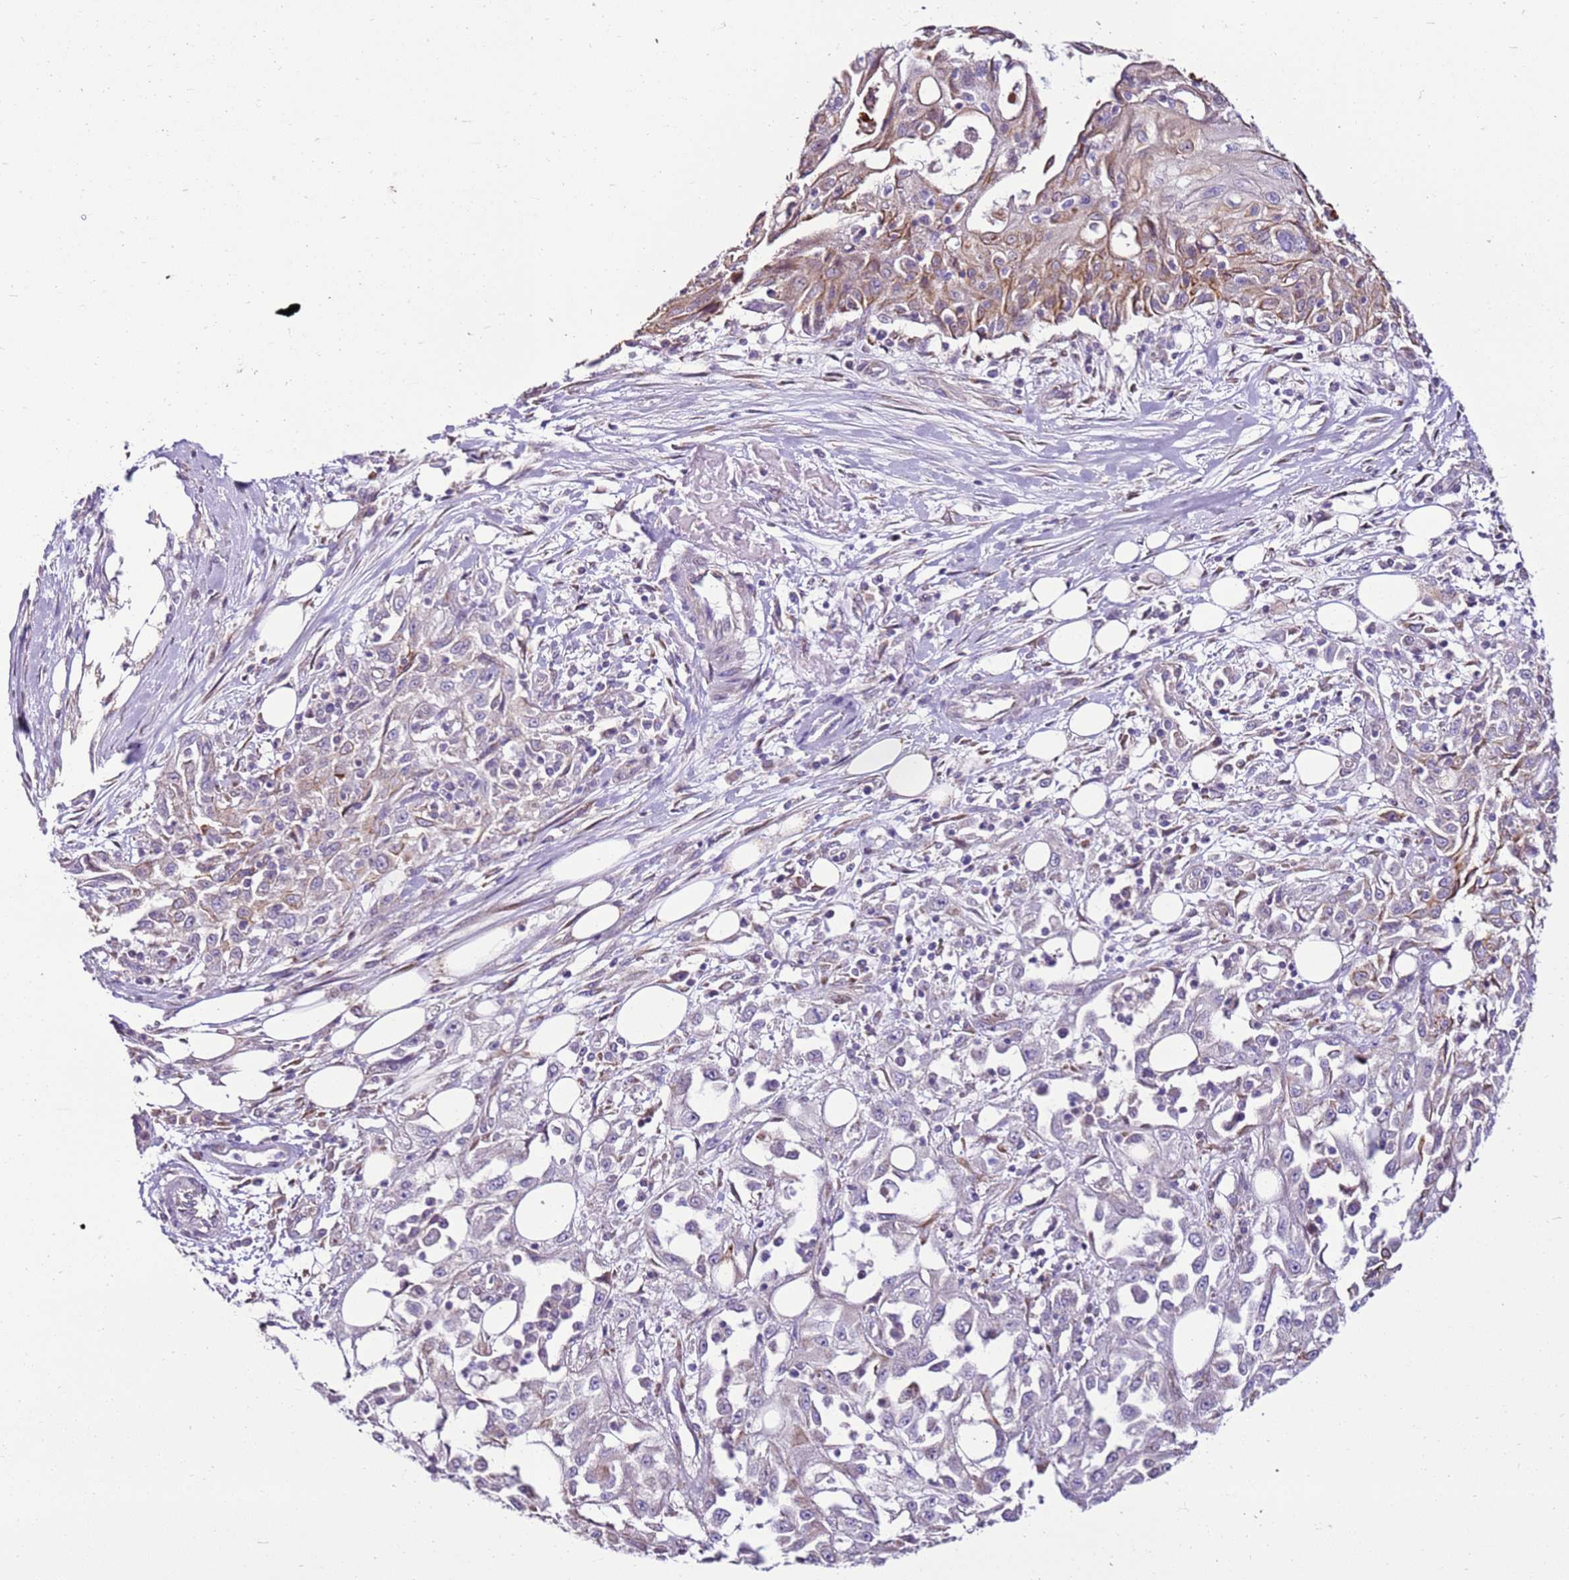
{"staining": {"intensity": "negative", "quantity": "none", "location": "none"}, "tissue": "skin cancer", "cell_type": "Tumor cells", "image_type": "cancer", "snomed": [{"axis": "morphology", "description": "Squamous cell carcinoma, NOS"}, {"axis": "morphology", "description": "Squamous cell carcinoma, metastatic, NOS"}, {"axis": "topography", "description": "Skin"}, {"axis": "topography", "description": "Lymph node"}], "caption": "DAB (3,3'-diaminobenzidine) immunohistochemical staining of human squamous cell carcinoma (skin) reveals no significant staining in tumor cells.", "gene": "SLC38A5", "patient": {"sex": "male", "age": 75}}